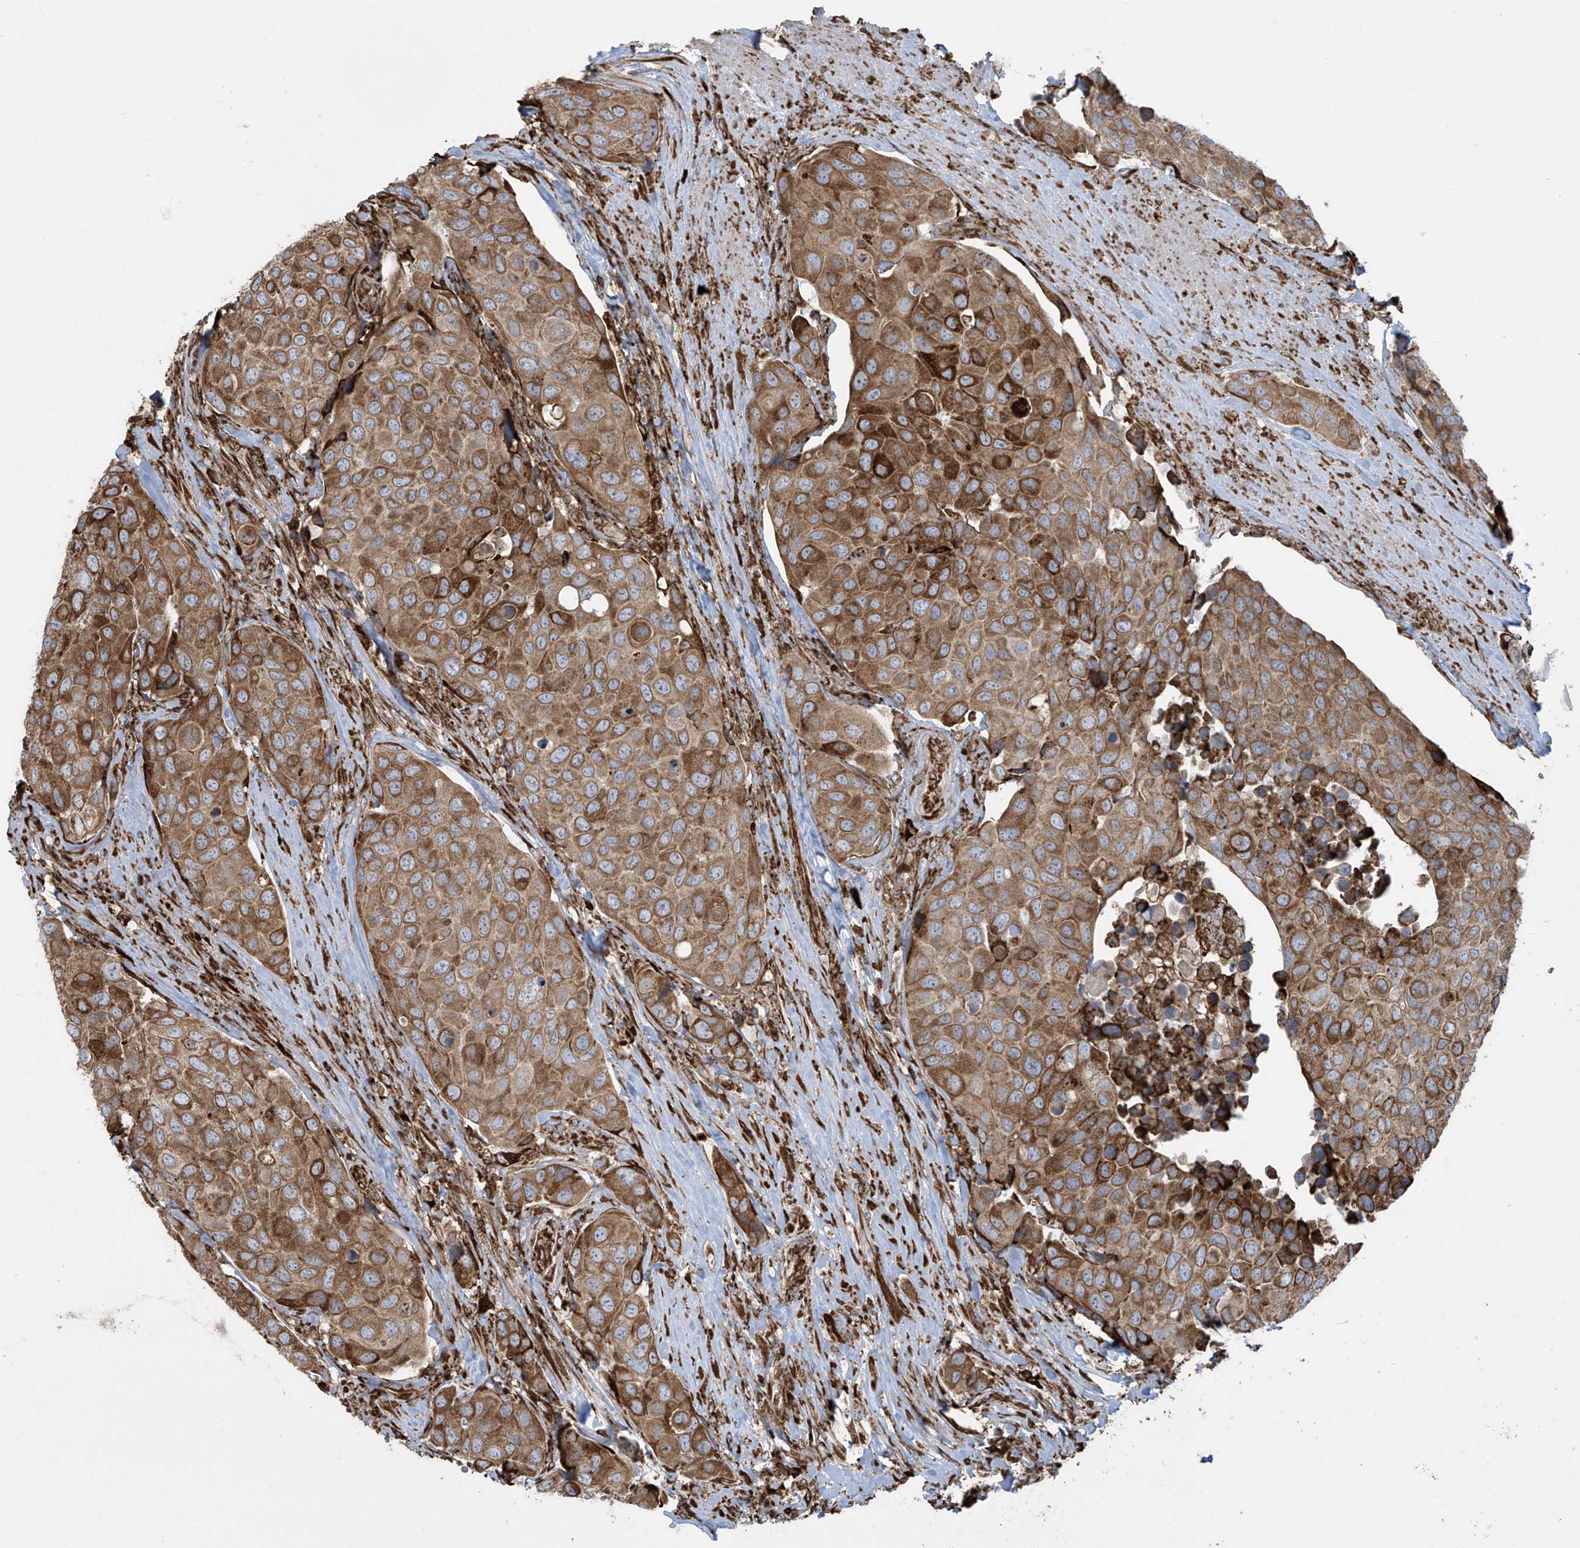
{"staining": {"intensity": "moderate", "quantity": ">75%", "location": "cytoplasmic/membranous"}, "tissue": "urothelial cancer", "cell_type": "Tumor cells", "image_type": "cancer", "snomed": [{"axis": "morphology", "description": "Urothelial carcinoma, High grade"}, {"axis": "topography", "description": "Urinary bladder"}], "caption": "About >75% of tumor cells in human urothelial carcinoma (high-grade) exhibit moderate cytoplasmic/membranous protein positivity as visualized by brown immunohistochemical staining.", "gene": "MX1", "patient": {"sex": "male", "age": 74}}